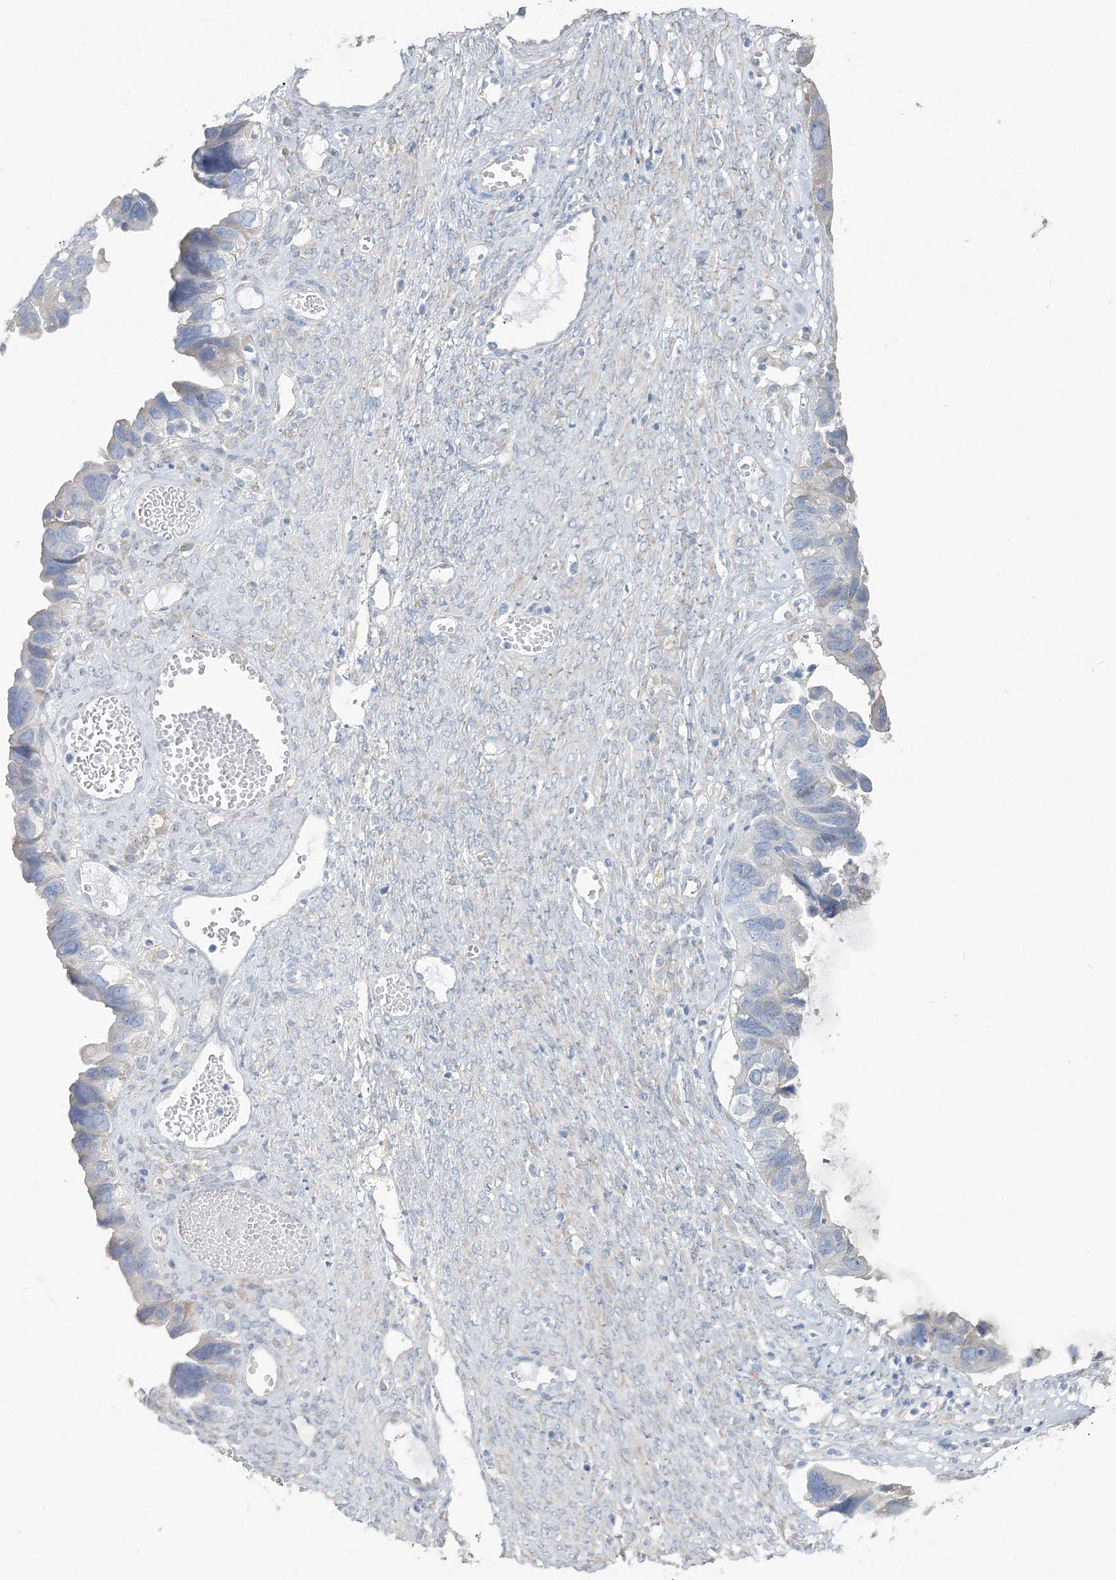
{"staining": {"intensity": "weak", "quantity": "<25%", "location": "cytoplasmic/membranous"}, "tissue": "ovarian cancer", "cell_type": "Tumor cells", "image_type": "cancer", "snomed": [{"axis": "morphology", "description": "Cystadenocarcinoma, serous, NOS"}, {"axis": "topography", "description": "Ovary"}], "caption": "Immunohistochemistry (IHC) of ovarian cancer (serous cystadenocarcinoma) reveals no positivity in tumor cells.", "gene": "CMBL", "patient": {"sex": "female", "age": 79}}